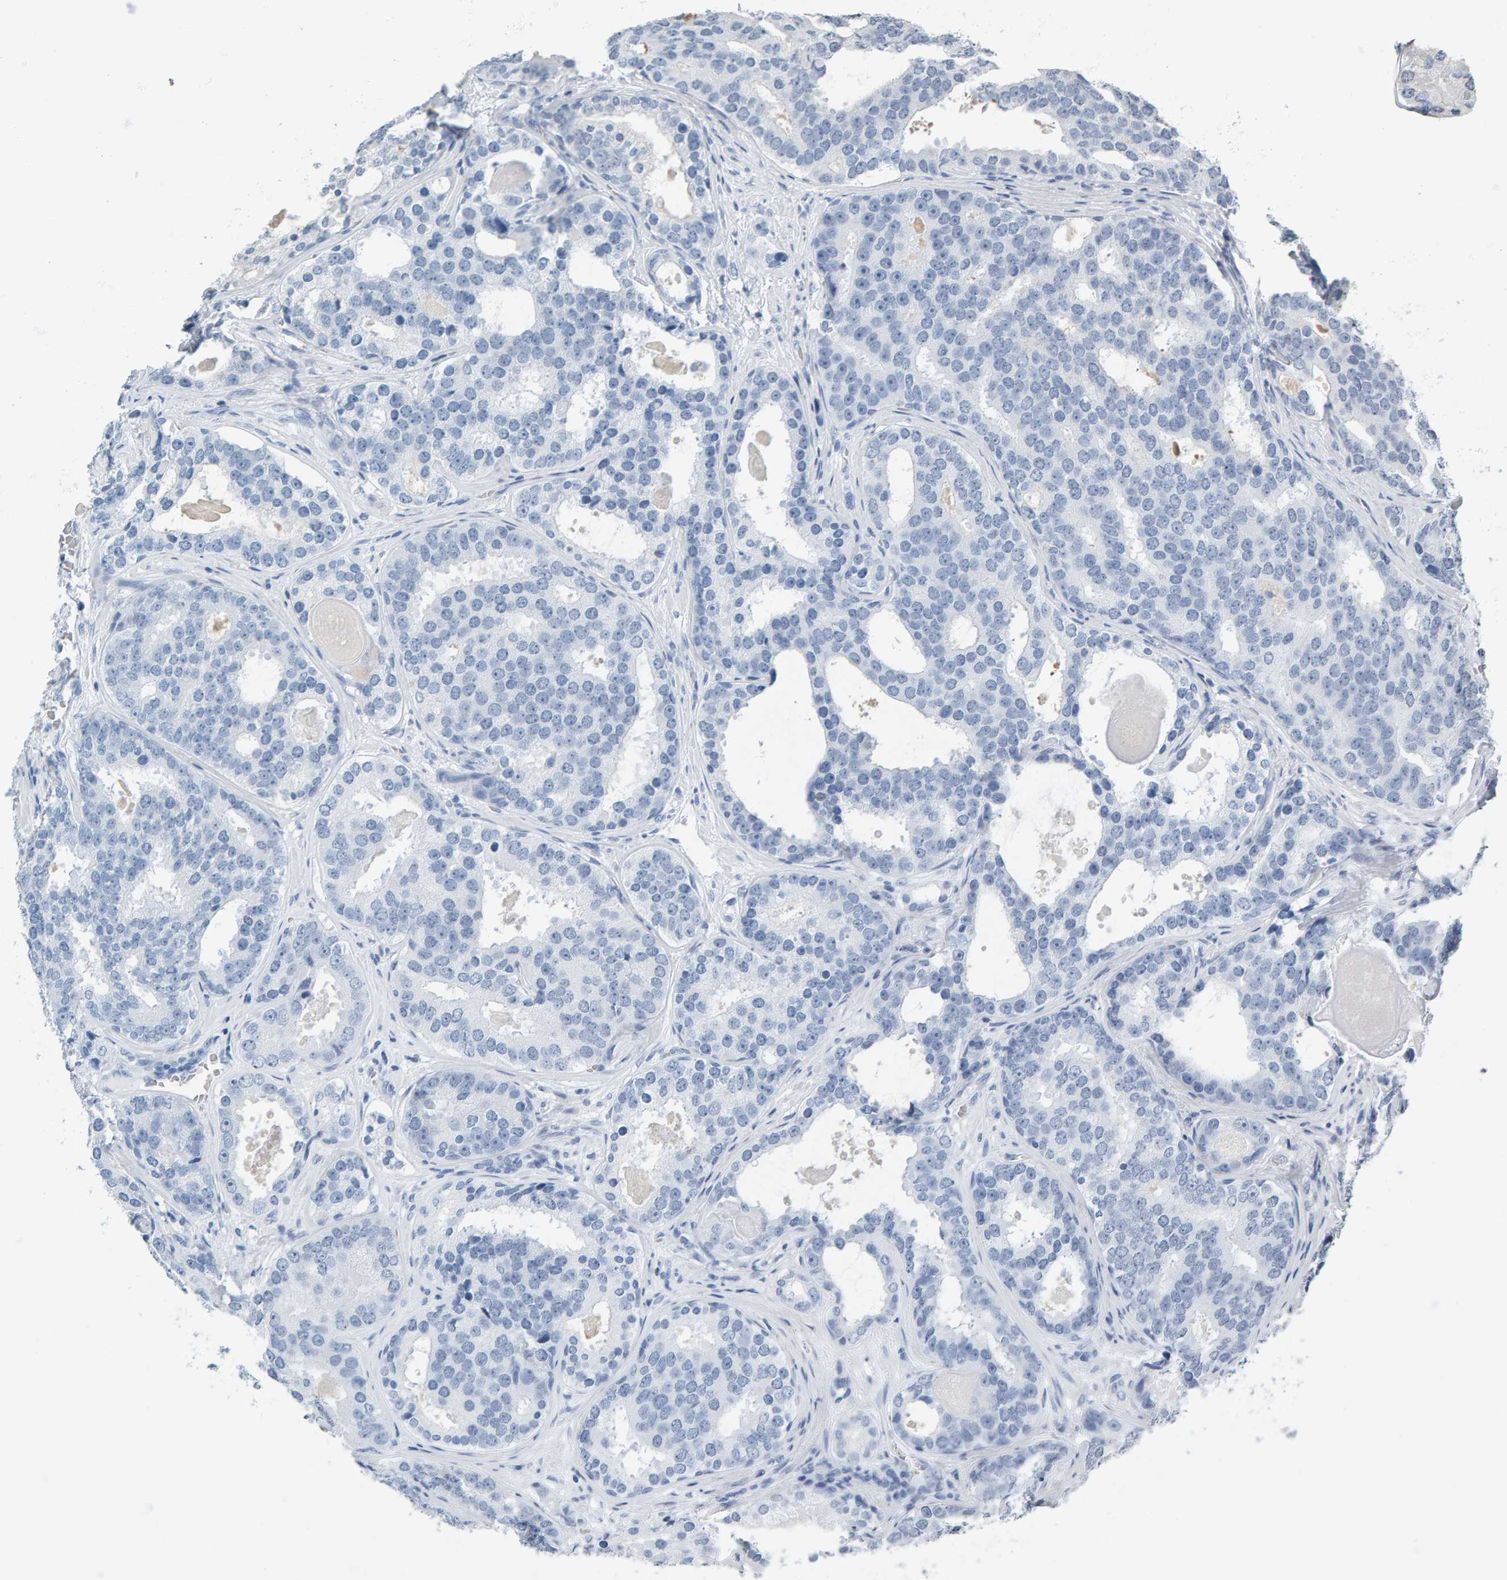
{"staining": {"intensity": "negative", "quantity": "none", "location": "none"}, "tissue": "prostate cancer", "cell_type": "Tumor cells", "image_type": "cancer", "snomed": [{"axis": "morphology", "description": "Adenocarcinoma, High grade"}, {"axis": "topography", "description": "Prostate"}], "caption": "Photomicrograph shows no significant protein positivity in tumor cells of prostate cancer.", "gene": "SPACA3", "patient": {"sex": "male", "age": 60}}